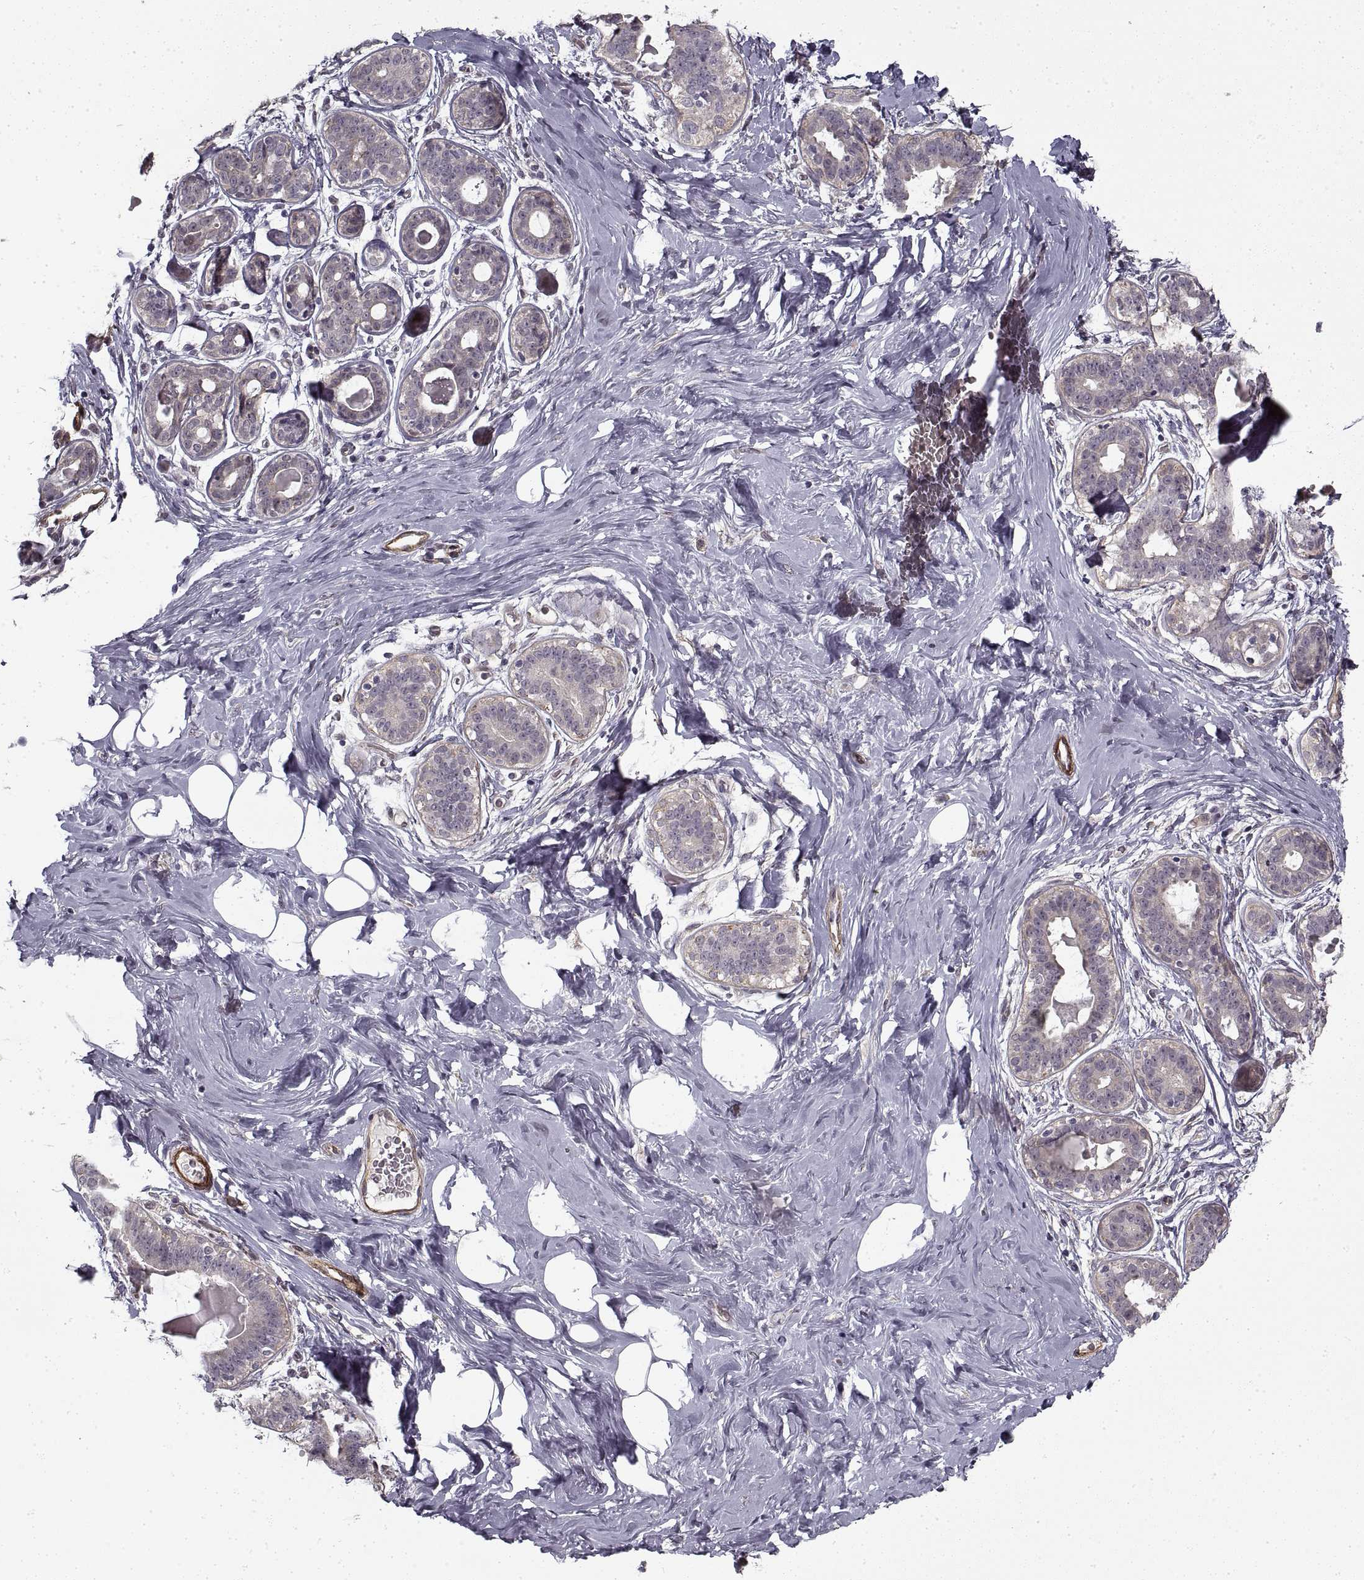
{"staining": {"intensity": "negative", "quantity": "none", "location": "none"}, "tissue": "breast", "cell_type": "Adipocytes", "image_type": "normal", "snomed": [{"axis": "morphology", "description": "Normal tissue, NOS"}, {"axis": "topography", "description": "Skin"}, {"axis": "topography", "description": "Breast"}], "caption": "Adipocytes are negative for brown protein staining in unremarkable breast. Nuclei are stained in blue.", "gene": "LAMB2", "patient": {"sex": "female", "age": 43}}